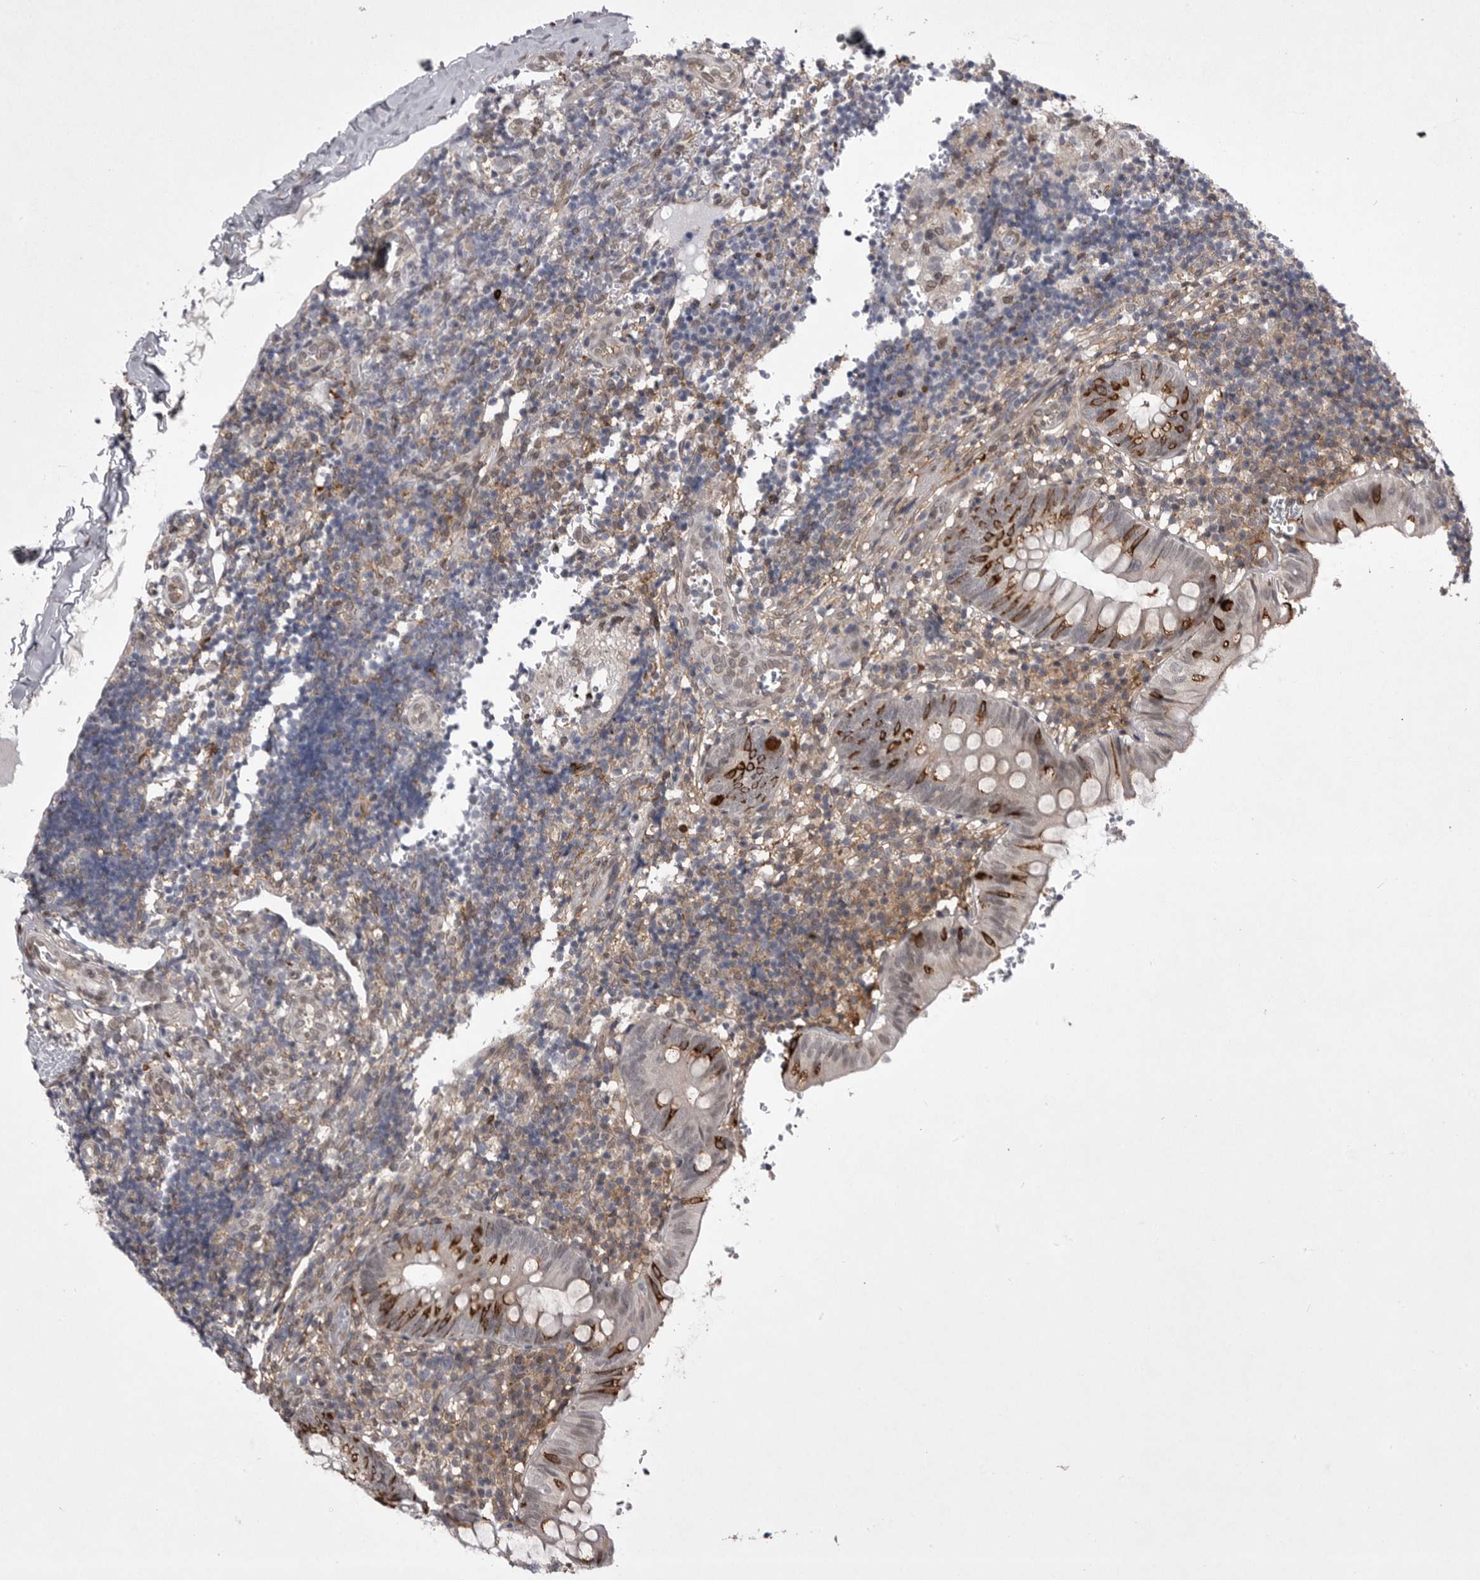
{"staining": {"intensity": "strong", "quantity": "25%-75%", "location": "cytoplasmic/membranous,nuclear"}, "tissue": "appendix", "cell_type": "Glandular cells", "image_type": "normal", "snomed": [{"axis": "morphology", "description": "Normal tissue, NOS"}, {"axis": "topography", "description": "Appendix"}], "caption": "Protein staining of normal appendix shows strong cytoplasmic/membranous,nuclear staining in approximately 25%-75% of glandular cells.", "gene": "ABL1", "patient": {"sex": "male", "age": 8}}